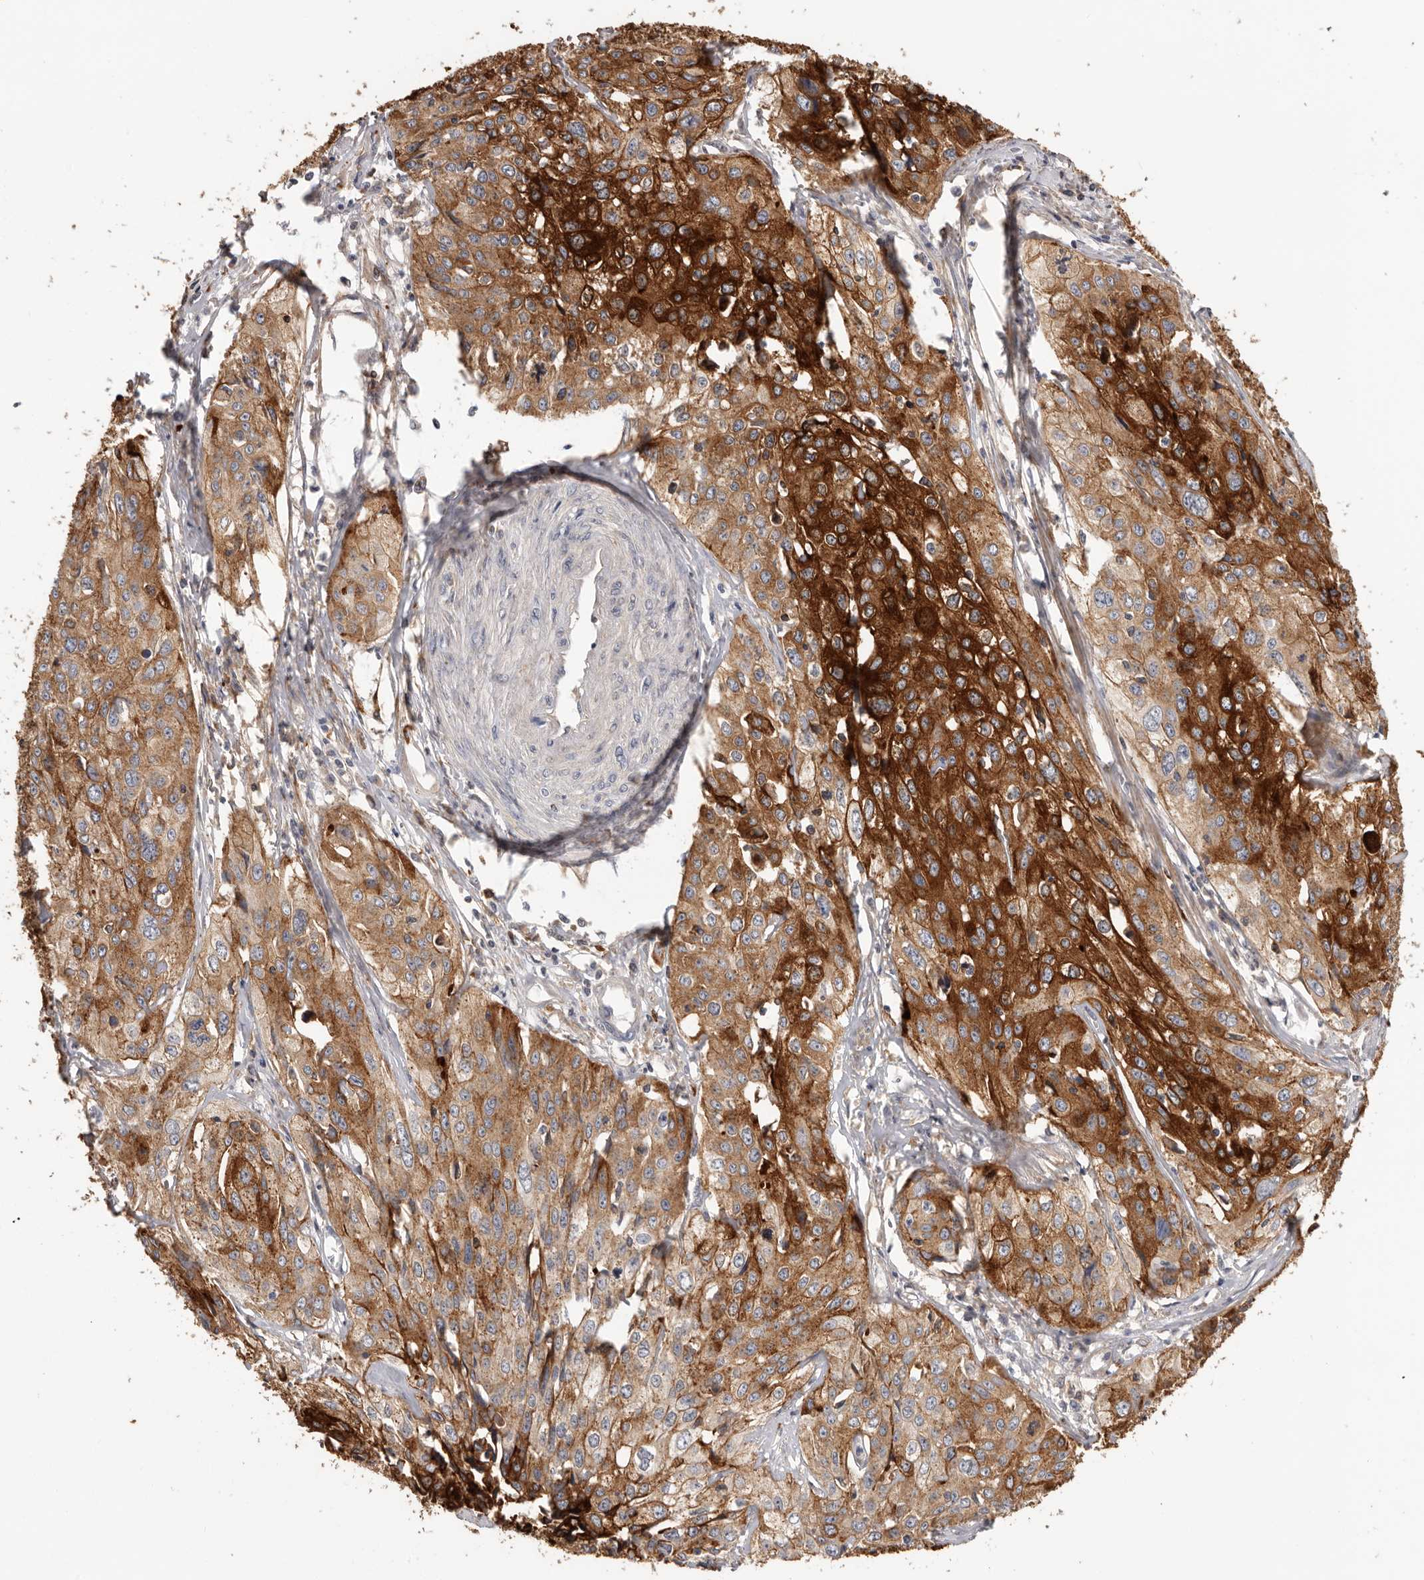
{"staining": {"intensity": "strong", "quantity": ">75%", "location": "cytoplasmic/membranous"}, "tissue": "cervical cancer", "cell_type": "Tumor cells", "image_type": "cancer", "snomed": [{"axis": "morphology", "description": "Squamous cell carcinoma, NOS"}, {"axis": "topography", "description": "Cervix"}], "caption": "Human cervical cancer stained with a brown dye displays strong cytoplasmic/membranous positive positivity in about >75% of tumor cells.", "gene": "TFRC", "patient": {"sex": "female", "age": 31}}